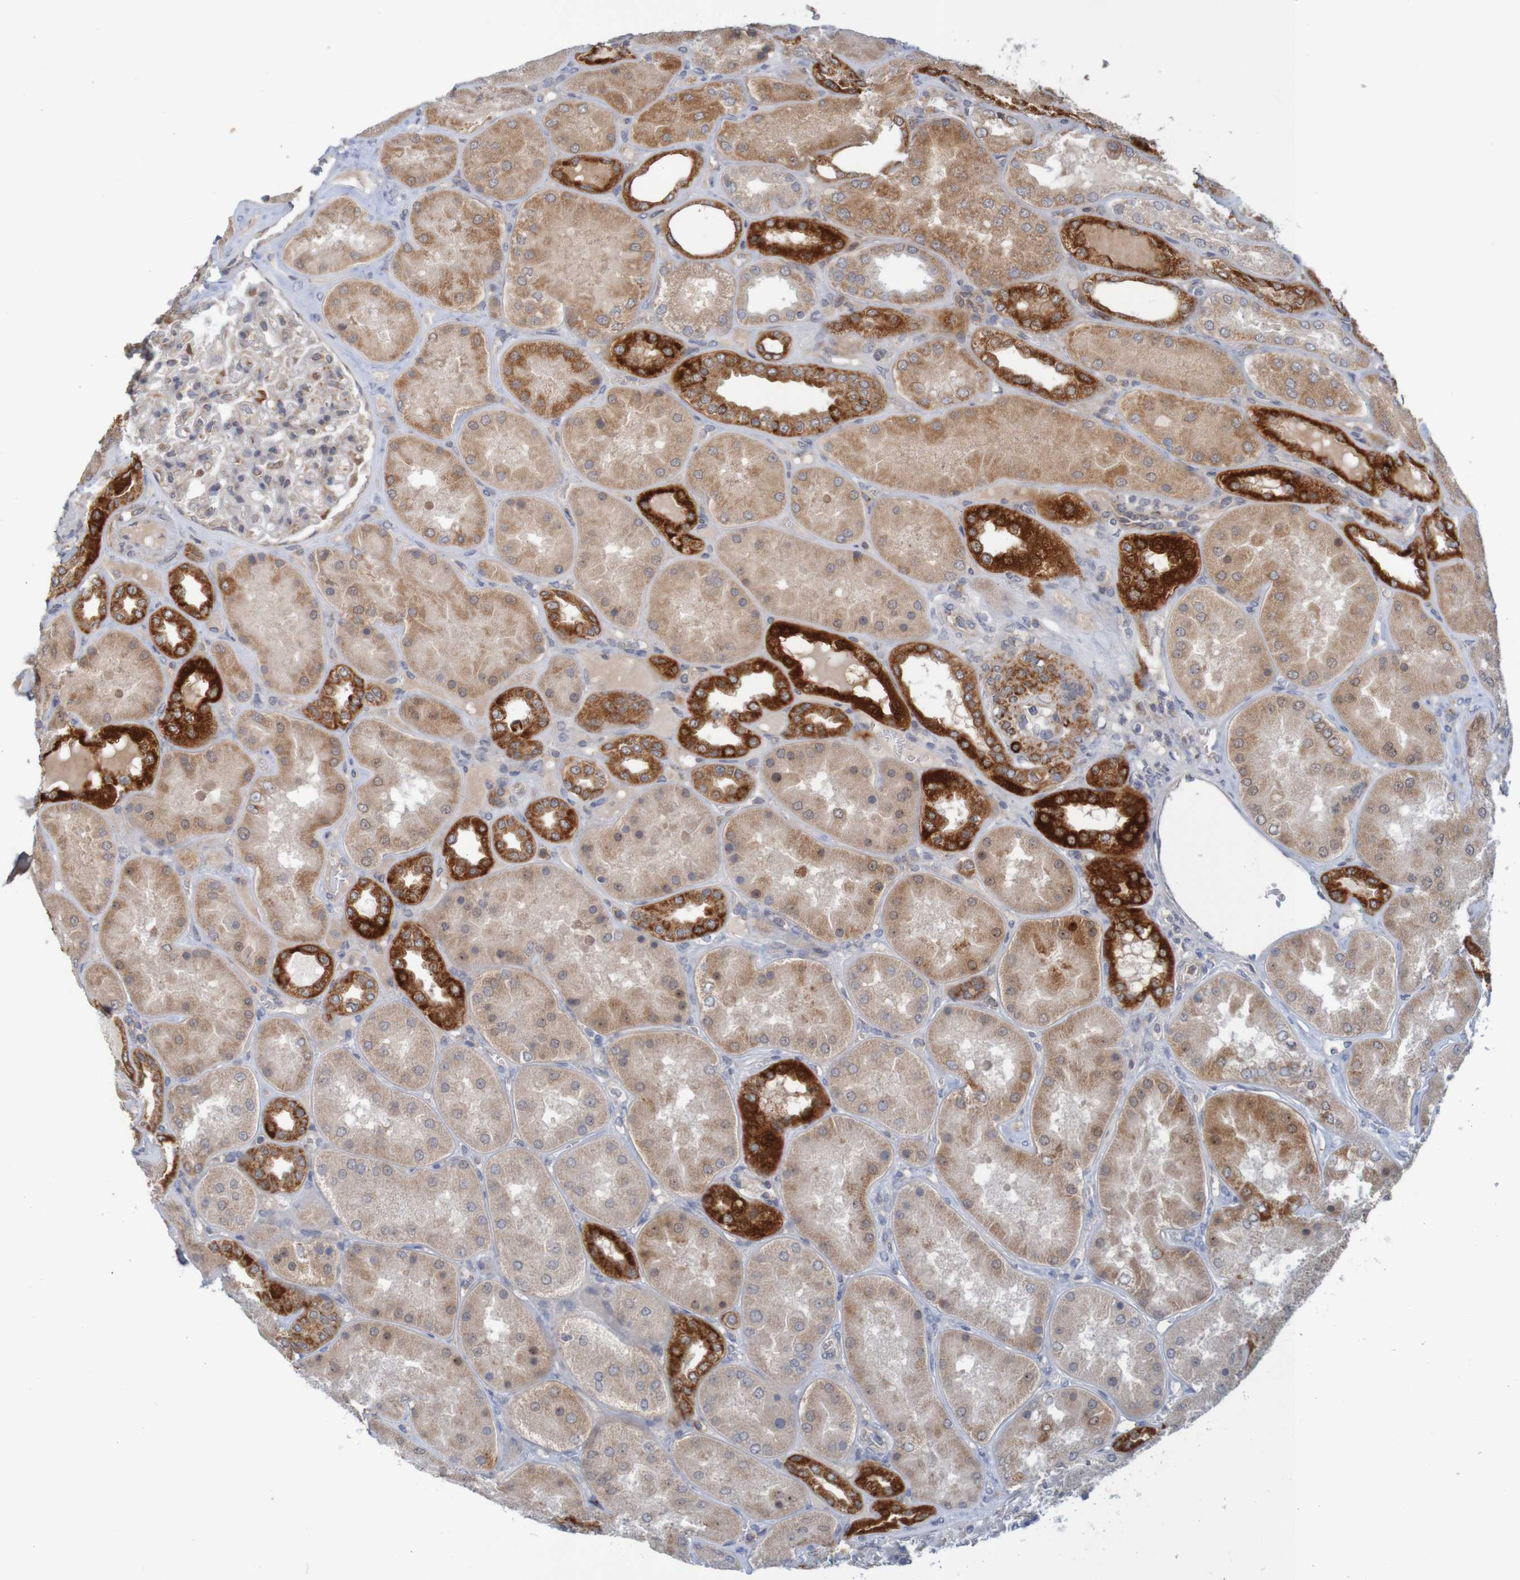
{"staining": {"intensity": "negative", "quantity": "none", "location": "none"}, "tissue": "kidney", "cell_type": "Cells in glomeruli", "image_type": "normal", "snomed": [{"axis": "morphology", "description": "Normal tissue, NOS"}, {"axis": "topography", "description": "Kidney"}], "caption": "This is an IHC image of benign human kidney. There is no expression in cells in glomeruli.", "gene": "NAV2", "patient": {"sex": "female", "age": 56}}